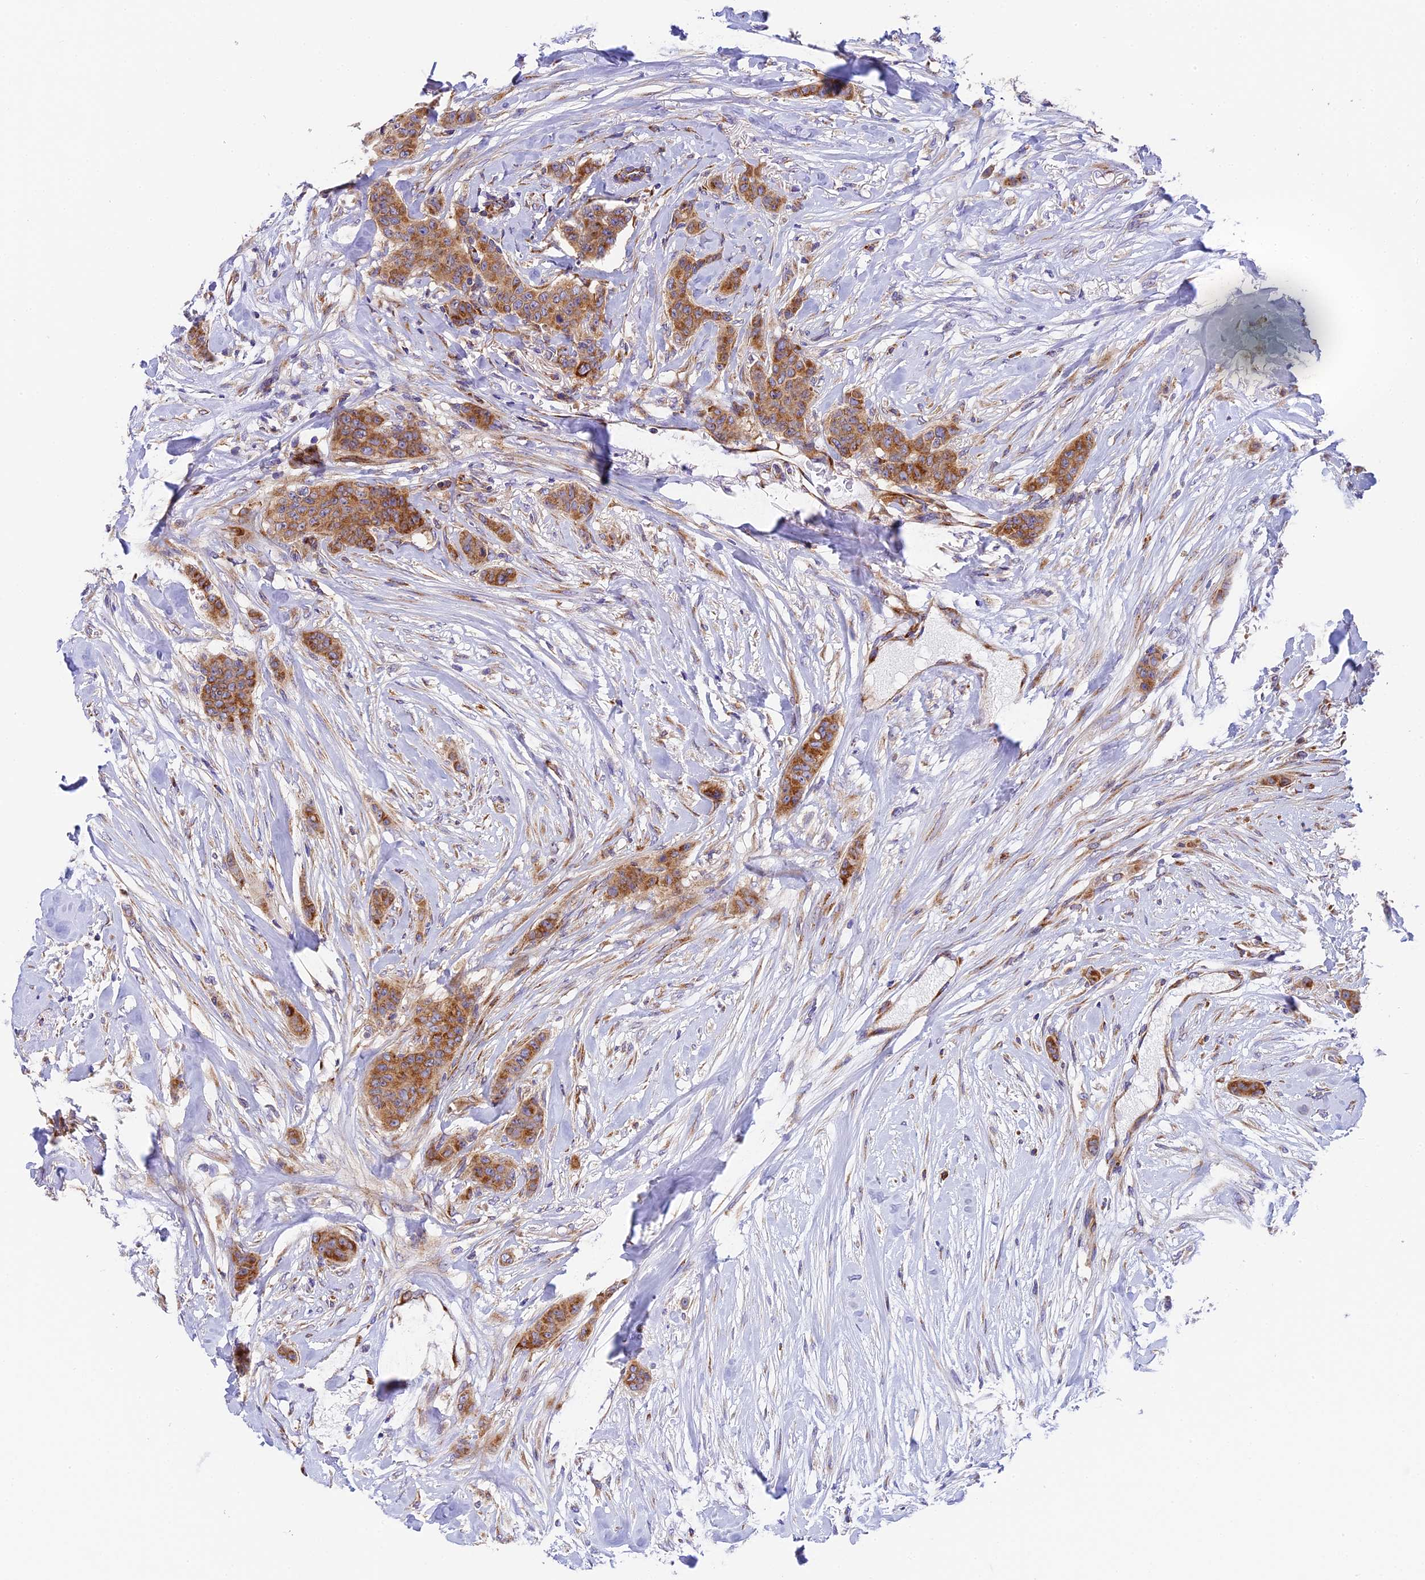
{"staining": {"intensity": "moderate", "quantity": ">75%", "location": "cytoplasmic/membranous"}, "tissue": "breast cancer", "cell_type": "Tumor cells", "image_type": "cancer", "snomed": [{"axis": "morphology", "description": "Duct carcinoma"}, {"axis": "topography", "description": "Breast"}], "caption": "Immunohistochemical staining of human breast cancer (intraductal carcinoma) shows medium levels of moderate cytoplasmic/membranous positivity in about >75% of tumor cells.", "gene": "MRAS", "patient": {"sex": "female", "age": 40}}